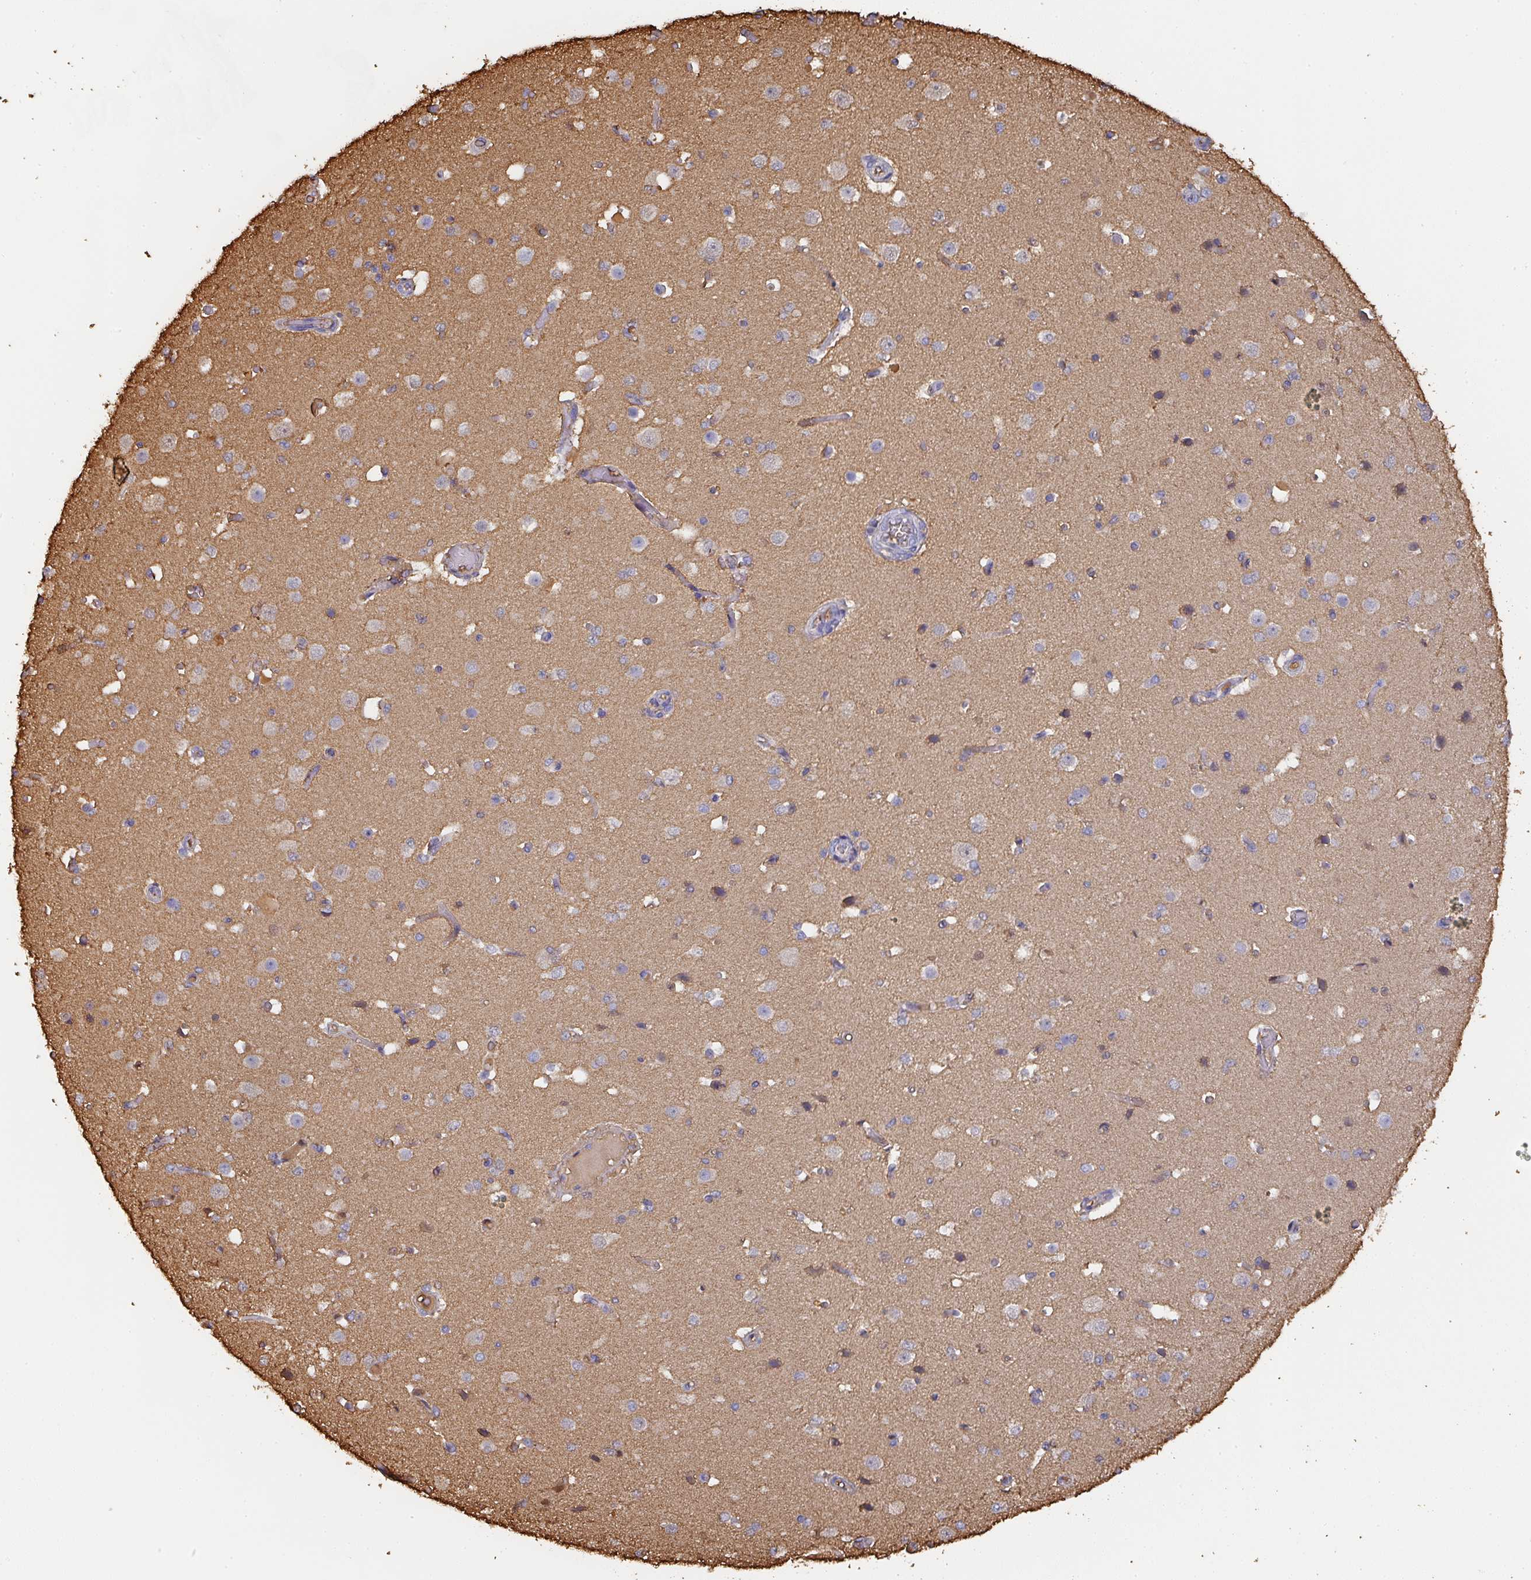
{"staining": {"intensity": "weak", "quantity": "25%-75%", "location": "cytoplasmic/membranous"}, "tissue": "cerebral cortex", "cell_type": "Endothelial cells", "image_type": "normal", "snomed": [{"axis": "morphology", "description": "Normal tissue, NOS"}, {"axis": "morphology", "description": "Inflammation, NOS"}, {"axis": "topography", "description": "Cerebral cortex"}], "caption": "Immunohistochemical staining of normal cerebral cortex displays 25%-75% levels of weak cytoplasmic/membranous protein expression in approximately 25%-75% of endothelial cells.", "gene": "ALB", "patient": {"sex": "male", "age": 6}}